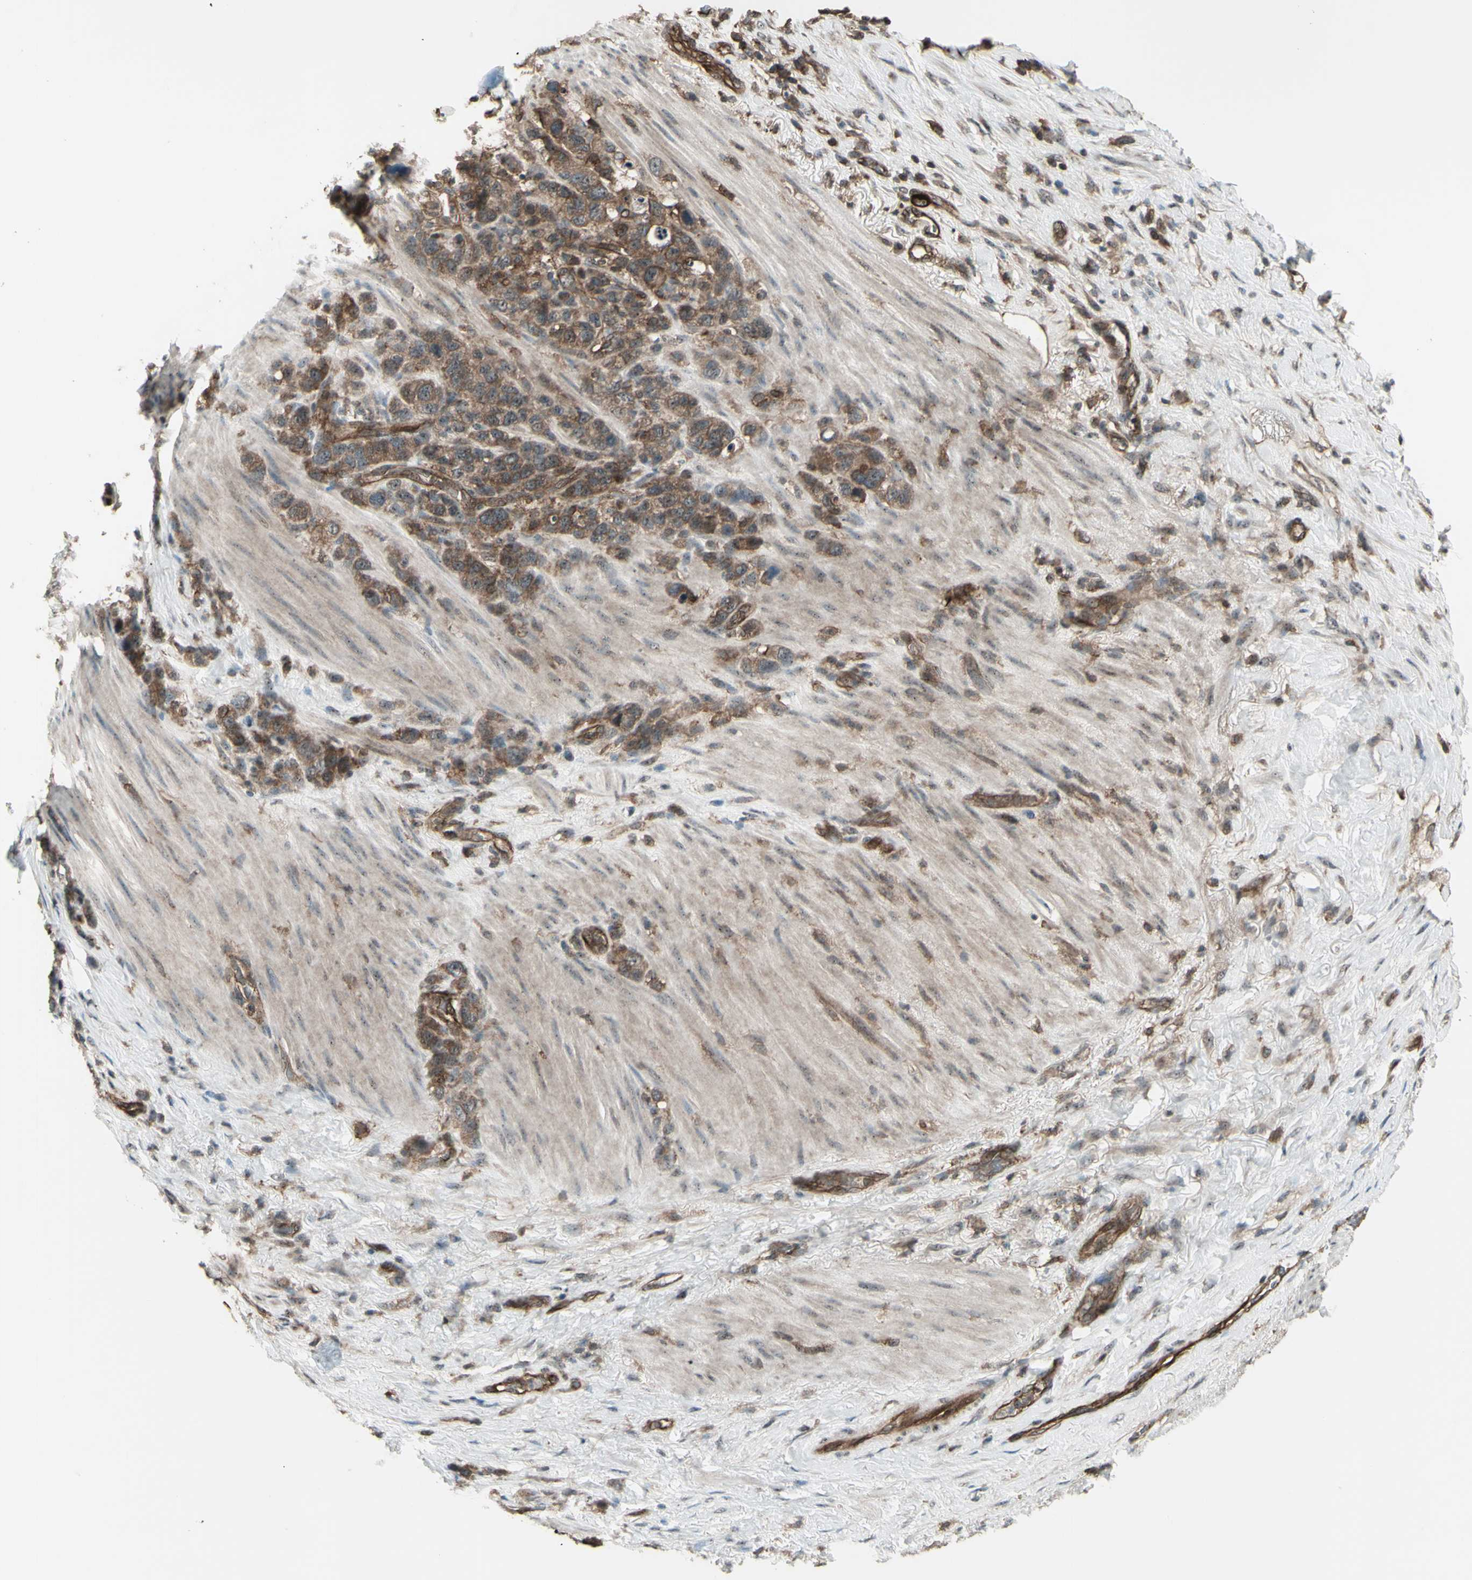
{"staining": {"intensity": "moderate", "quantity": ">75%", "location": "cytoplasmic/membranous"}, "tissue": "stomach cancer", "cell_type": "Tumor cells", "image_type": "cancer", "snomed": [{"axis": "morphology", "description": "Adenocarcinoma, NOS"}, {"axis": "morphology", "description": "Adenocarcinoma, High grade"}, {"axis": "topography", "description": "Stomach, upper"}, {"axis": "topography", "description": "Stomach, lower"}], "caption": "Stomach adenocarcinoma stained for a protein (brown) exhibits moderate cytoplasmic/membranous positive expression in approximately >75% of tumor cells.", "gene": "FXYD5", "patient": {"sex": "female", "age": 65}}